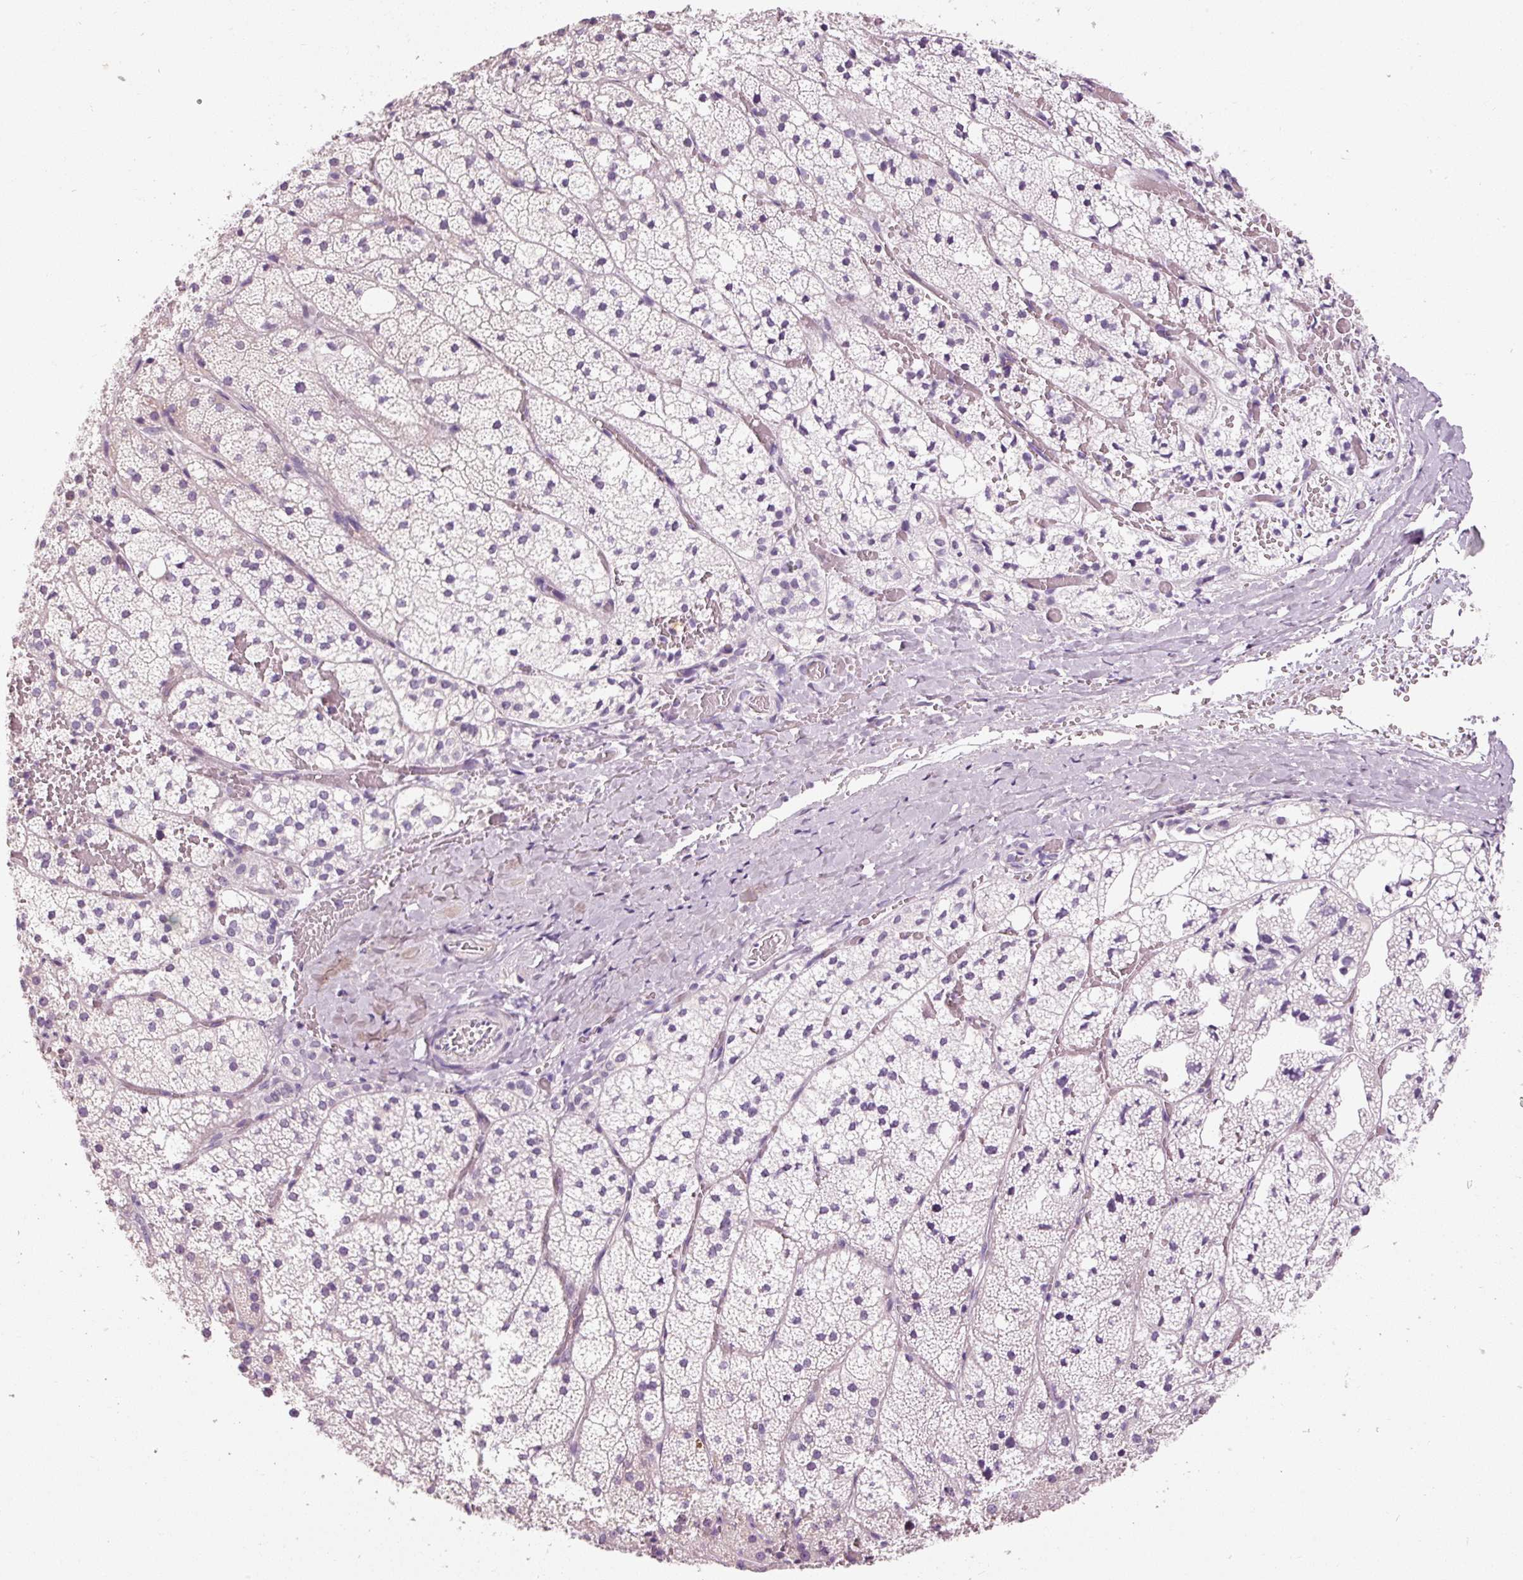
{"staining": {"intensity": "negative", "quantity": "none", "location": "none"}, "tissue": "adrenal gland", "cell_type": "Glandular cells", "image_type": "normal", "snomed": [{"axis": "morphology", "description": "Normal tissue, NOS"}, {"axis": "topography", "description": "Adrenal gland"}], "caption": "There is no significant staining in glandular cells of adrenal gland. (DAB IHC visualized using brightfield microscopy, high magnification).", "gene": "MUC5AC", "patient": {"sex": "male", "age": 53}}